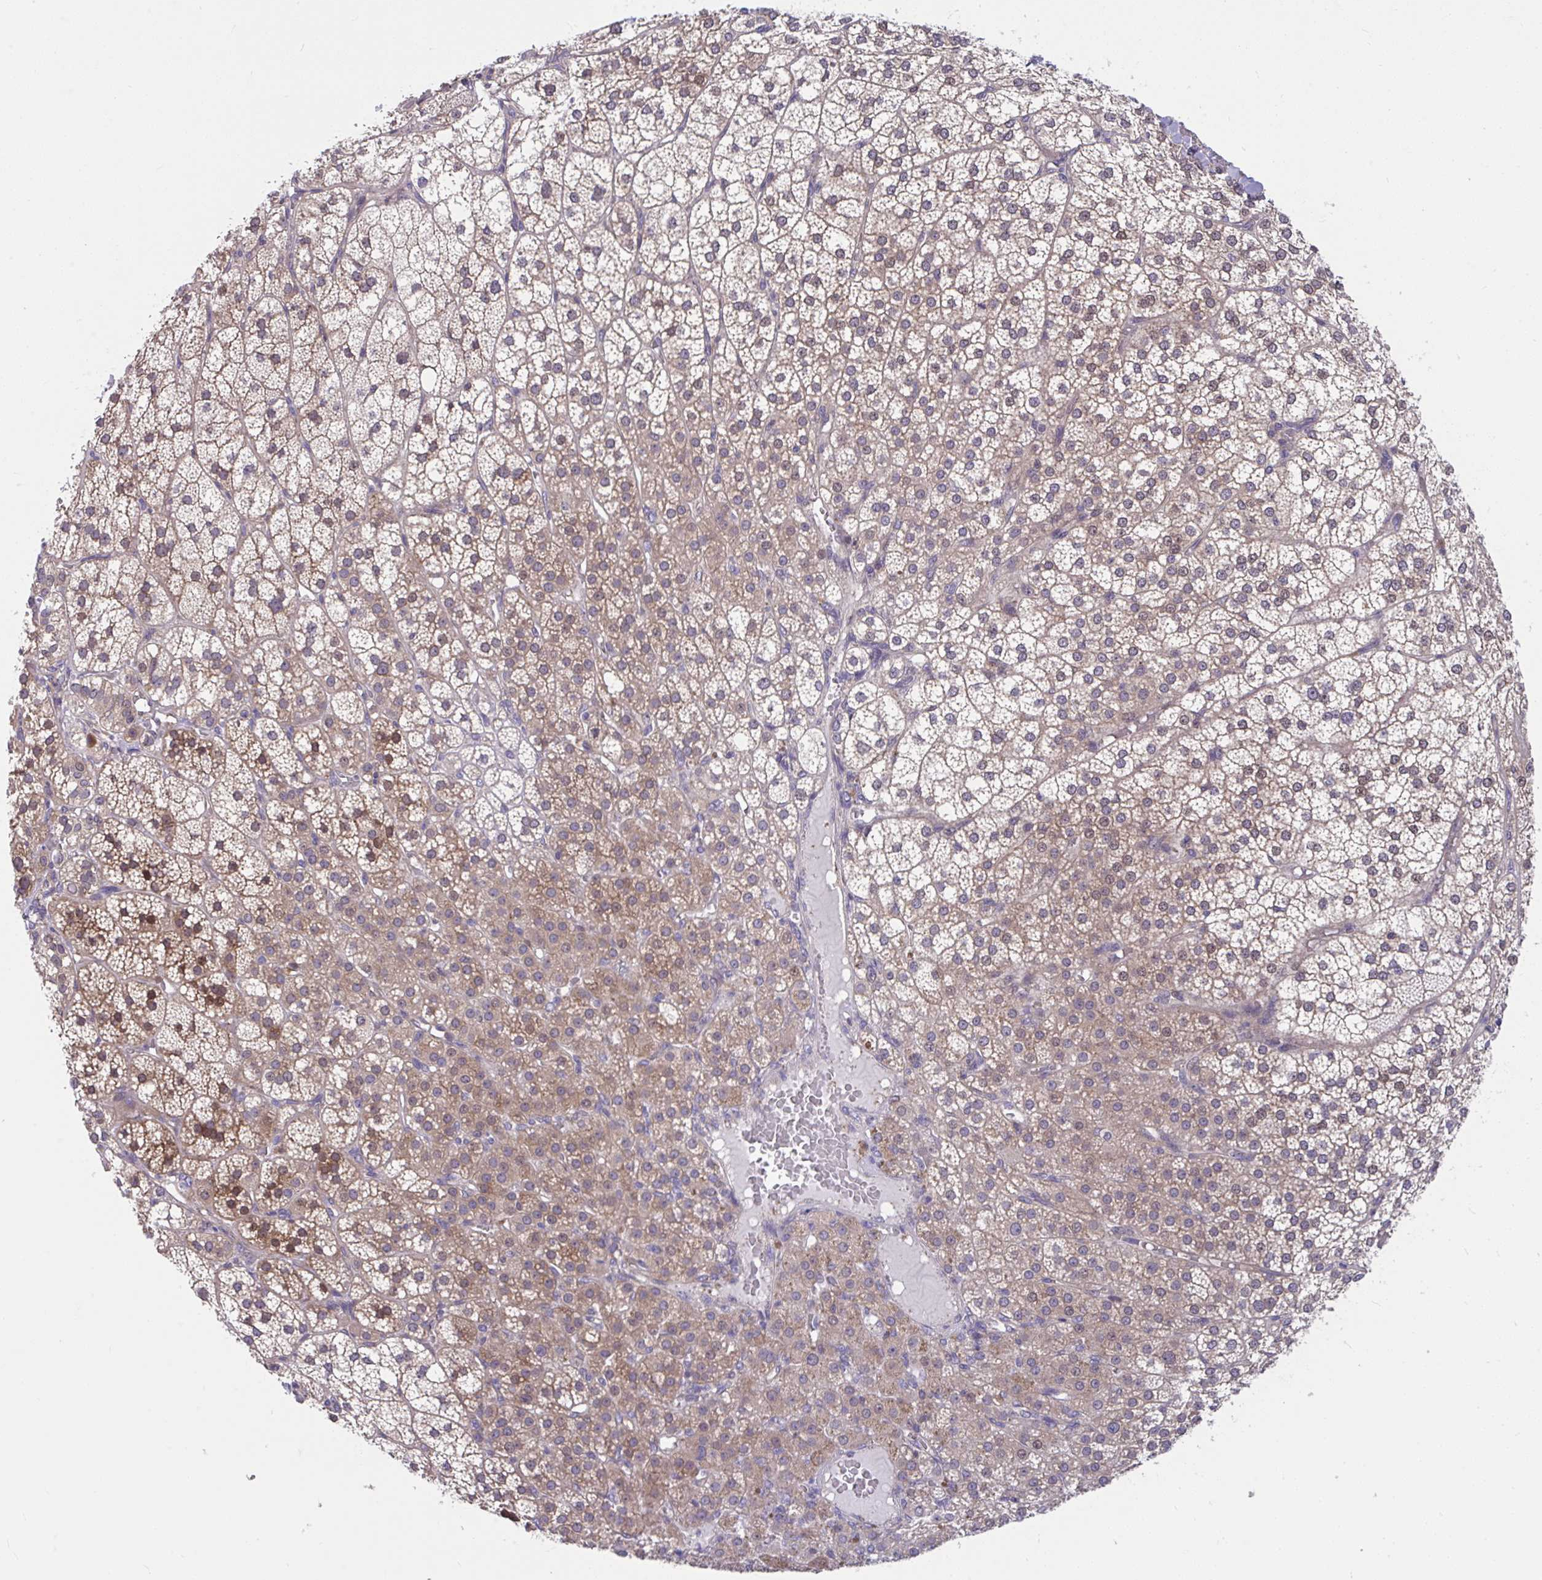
{"staining": {"intensity": "moderate", "quantity": ">75%", "location": "cytoplasmic/membranous,nuclear"}, "tissue": "adrenal gland", "cell_type": "Glandular cells", "image_type": "normal", "snomed": [{"axis": "morphology", "description": "Normal tissue, NOS"}, {"axis": "topography", "description": "Adrenal gland"}], "caption": "Glandular cells show medium levels of moderate cytoplasmic/membranous,nuclear staining in approximately >75% of cells in normal adrenal gland. The staining was performed using DAB (3,3'-diaminobenzidine), with brown indicating positive protein expression. Nuclei are stained blue with hematoxylin.", "gene": "PCDHB7", "patient": {"sex": "female", "age": 60}}